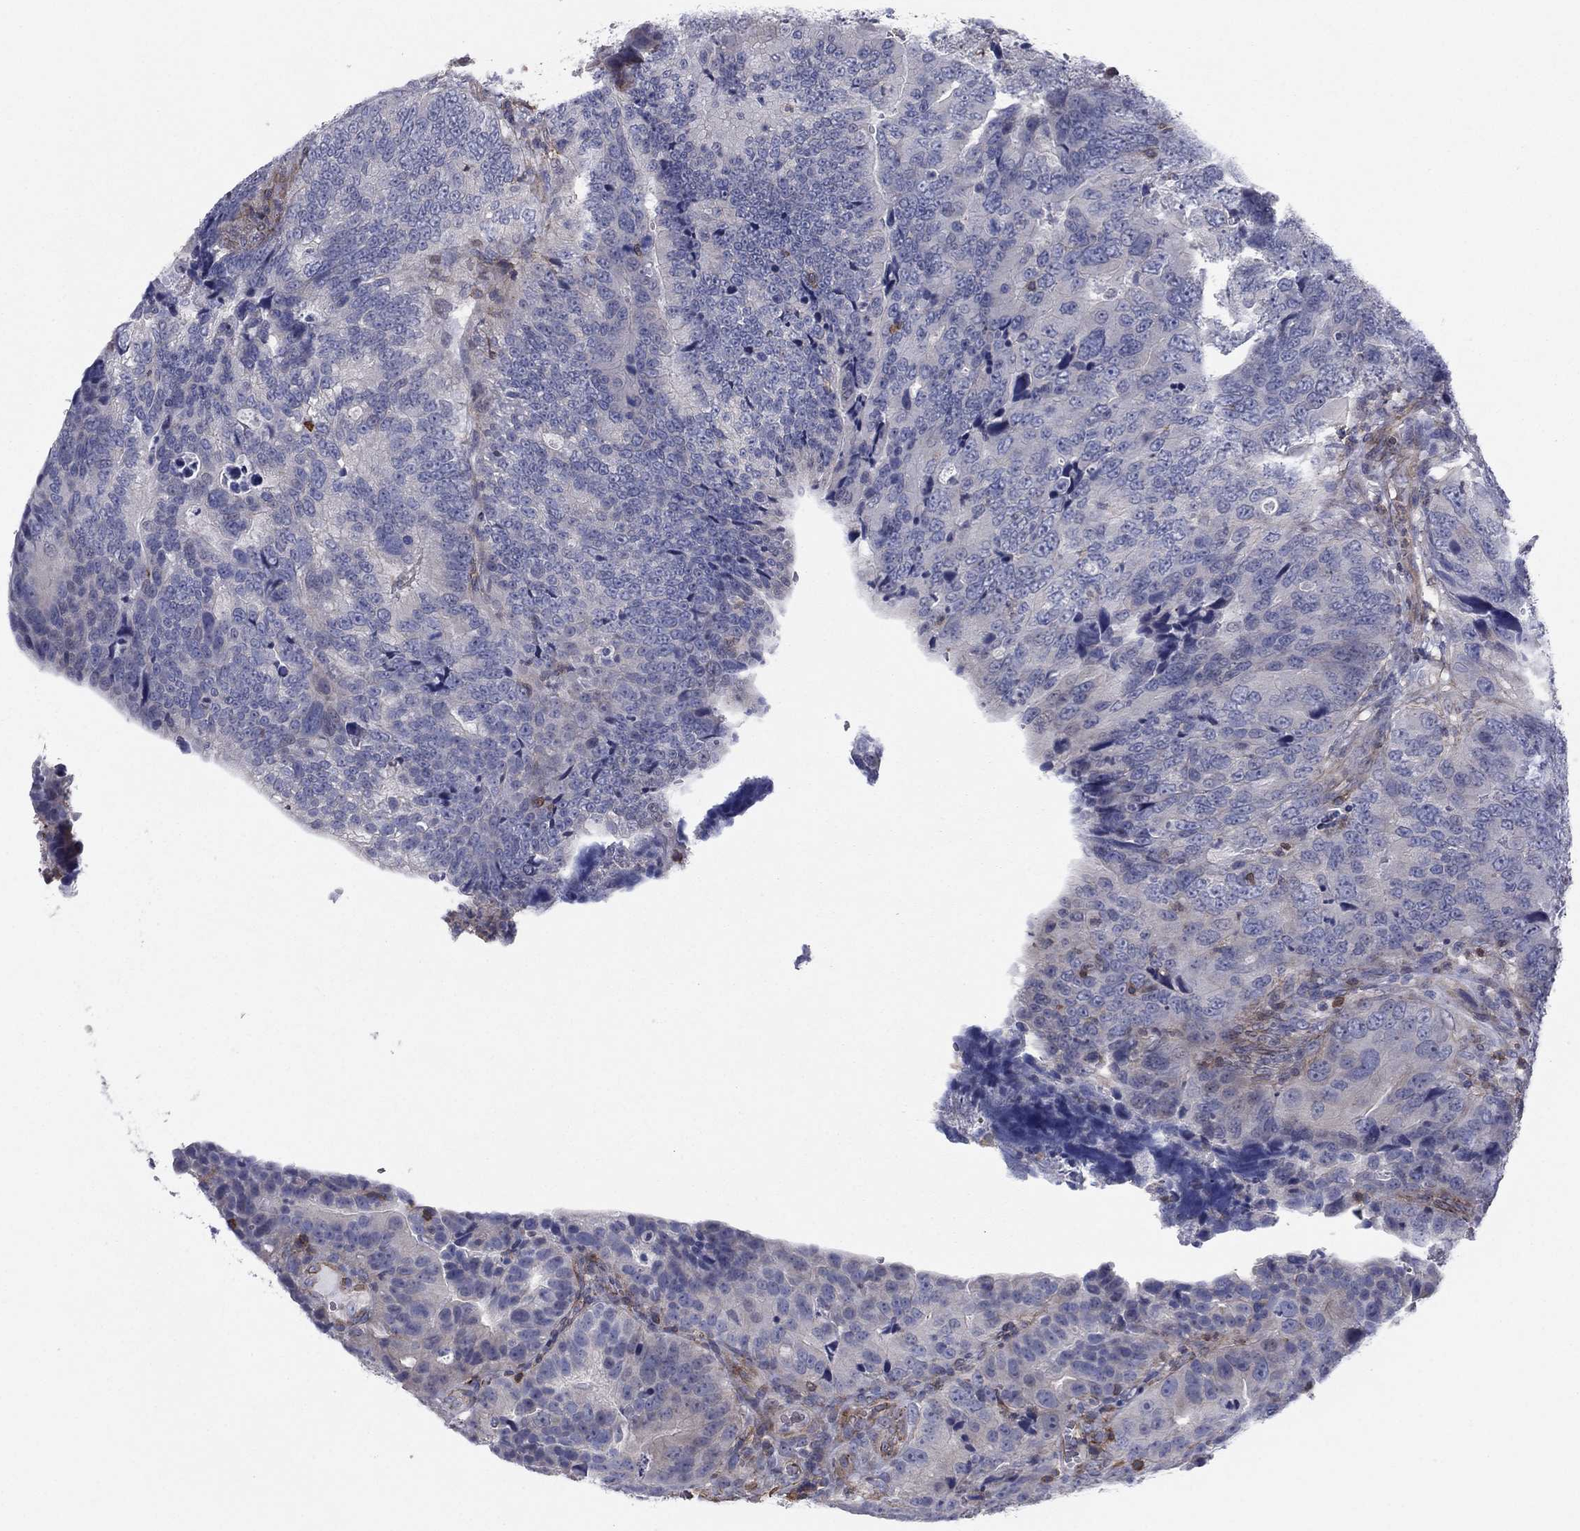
{"staining": {"intensity": "negative", "quantity": "none", "location": "none"}, "tissue": "colorectal cancer", "cell_type": "Tumor cells", "image_type": "cancer", "snomed": [{"axis": "morphology", "description": "Adenocarcinoma, NOS"}, {"axis": "topography", "description": "Colon"}], "caption": "An image of colorectal adenocarcinoma stained for a protein exhibits no brown staining in tumor cells. The staining is performed using DAB brown chromogen with nuclei counter-stained in using hematoxylin.", "gene": "PSD4", "patient": {"sex": "female", "age": 72}}